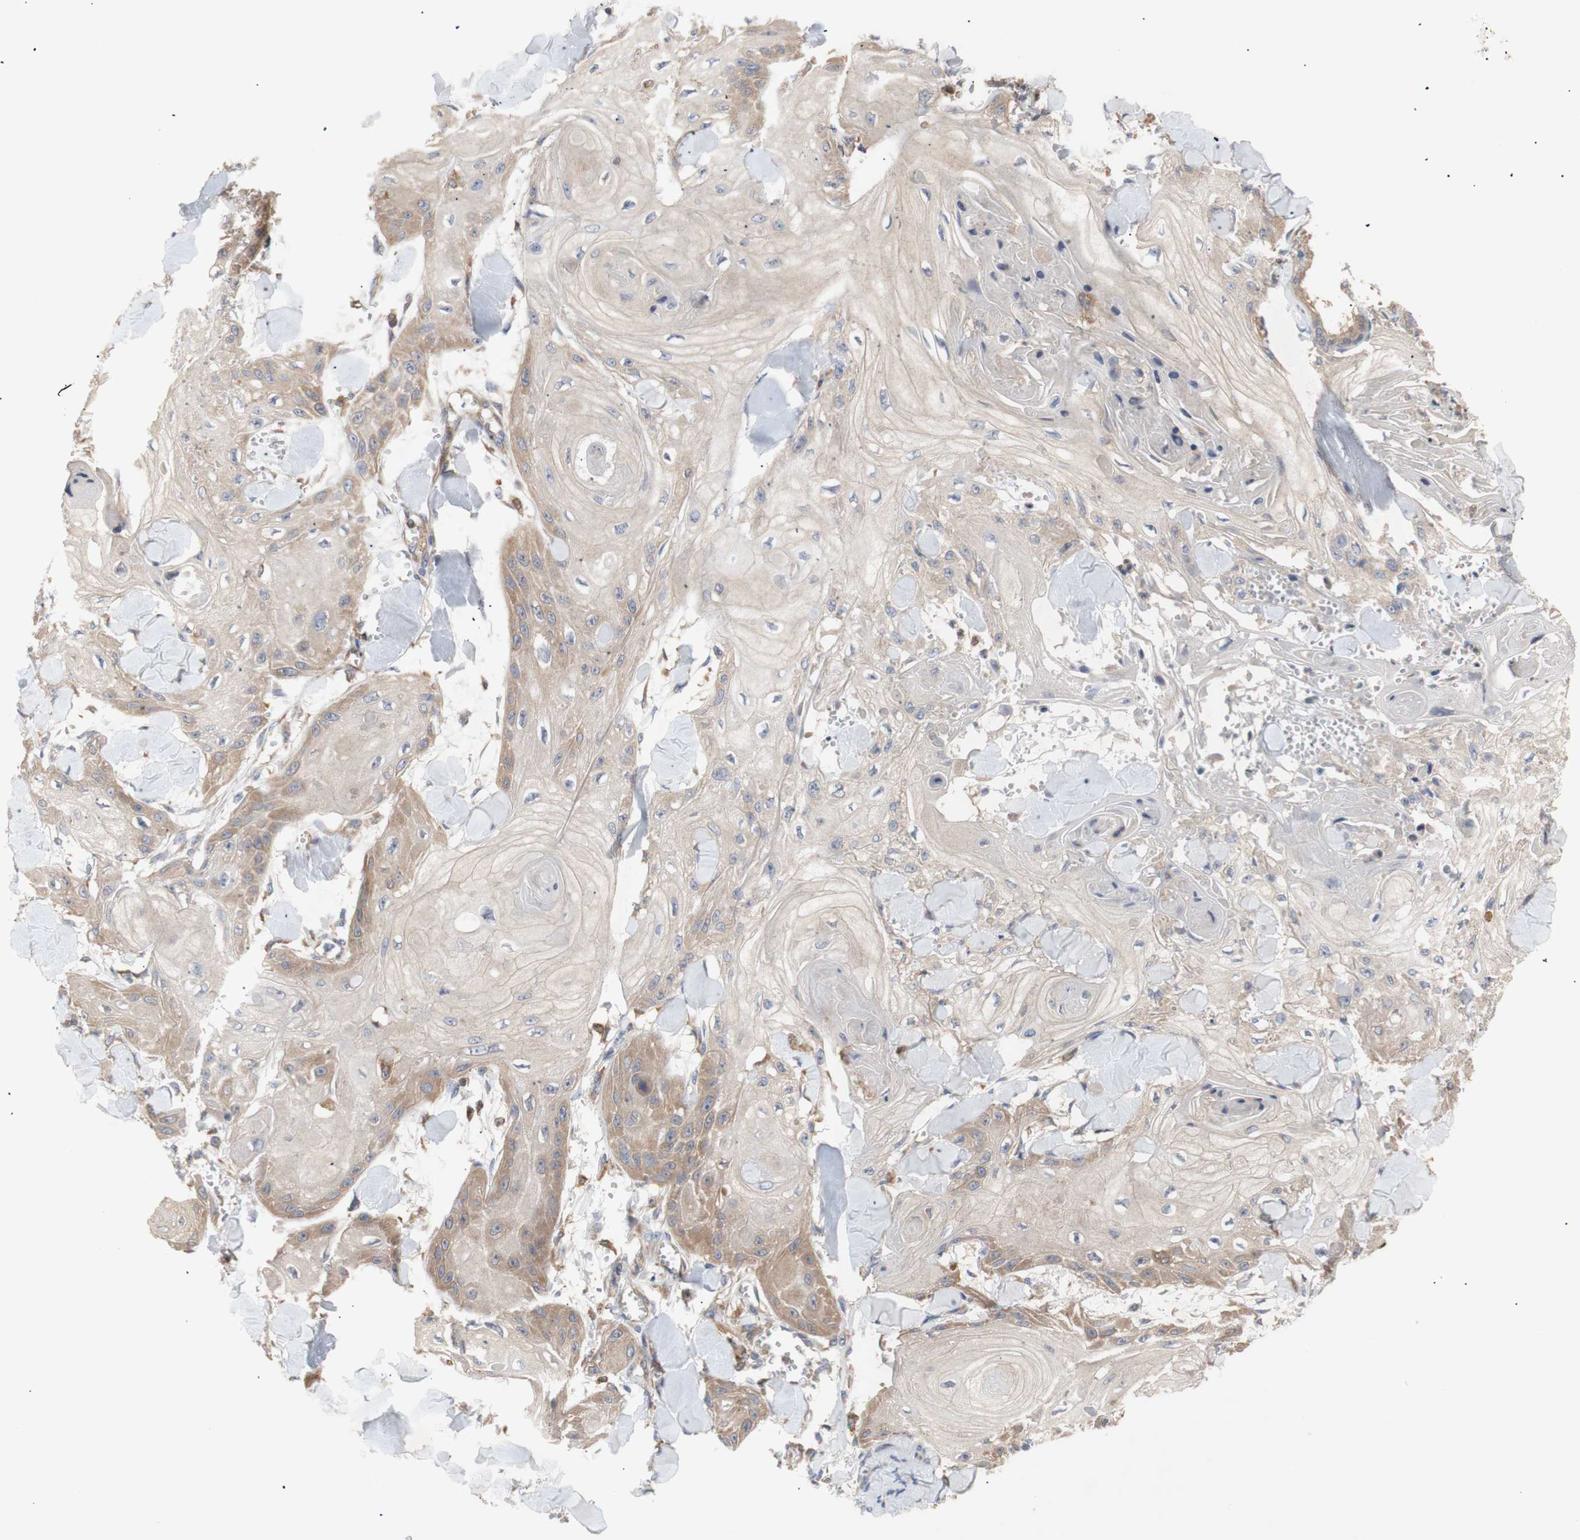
{"staining": {"intensity": "moderate", "quantity": ">75%", "location": "cytoplasmic/membranous"}, "tissue": "skin cancer", "cell_type": "Tumor cells", "image_type": "cancer", "snomed": [{"axis": "morphology", "description": "Squamous cell carcinoma, NOS"}, {"axis": "topography", "description": "Skin"}], "caption": "Skin squamous cell carcinoma stained with a brown dye displays moderate cytoplasmic/membranous positive expression in approximately >75% of tumor cells.", "gene": "IKBKG", "patient": {"sex": "male", "age": 74}}